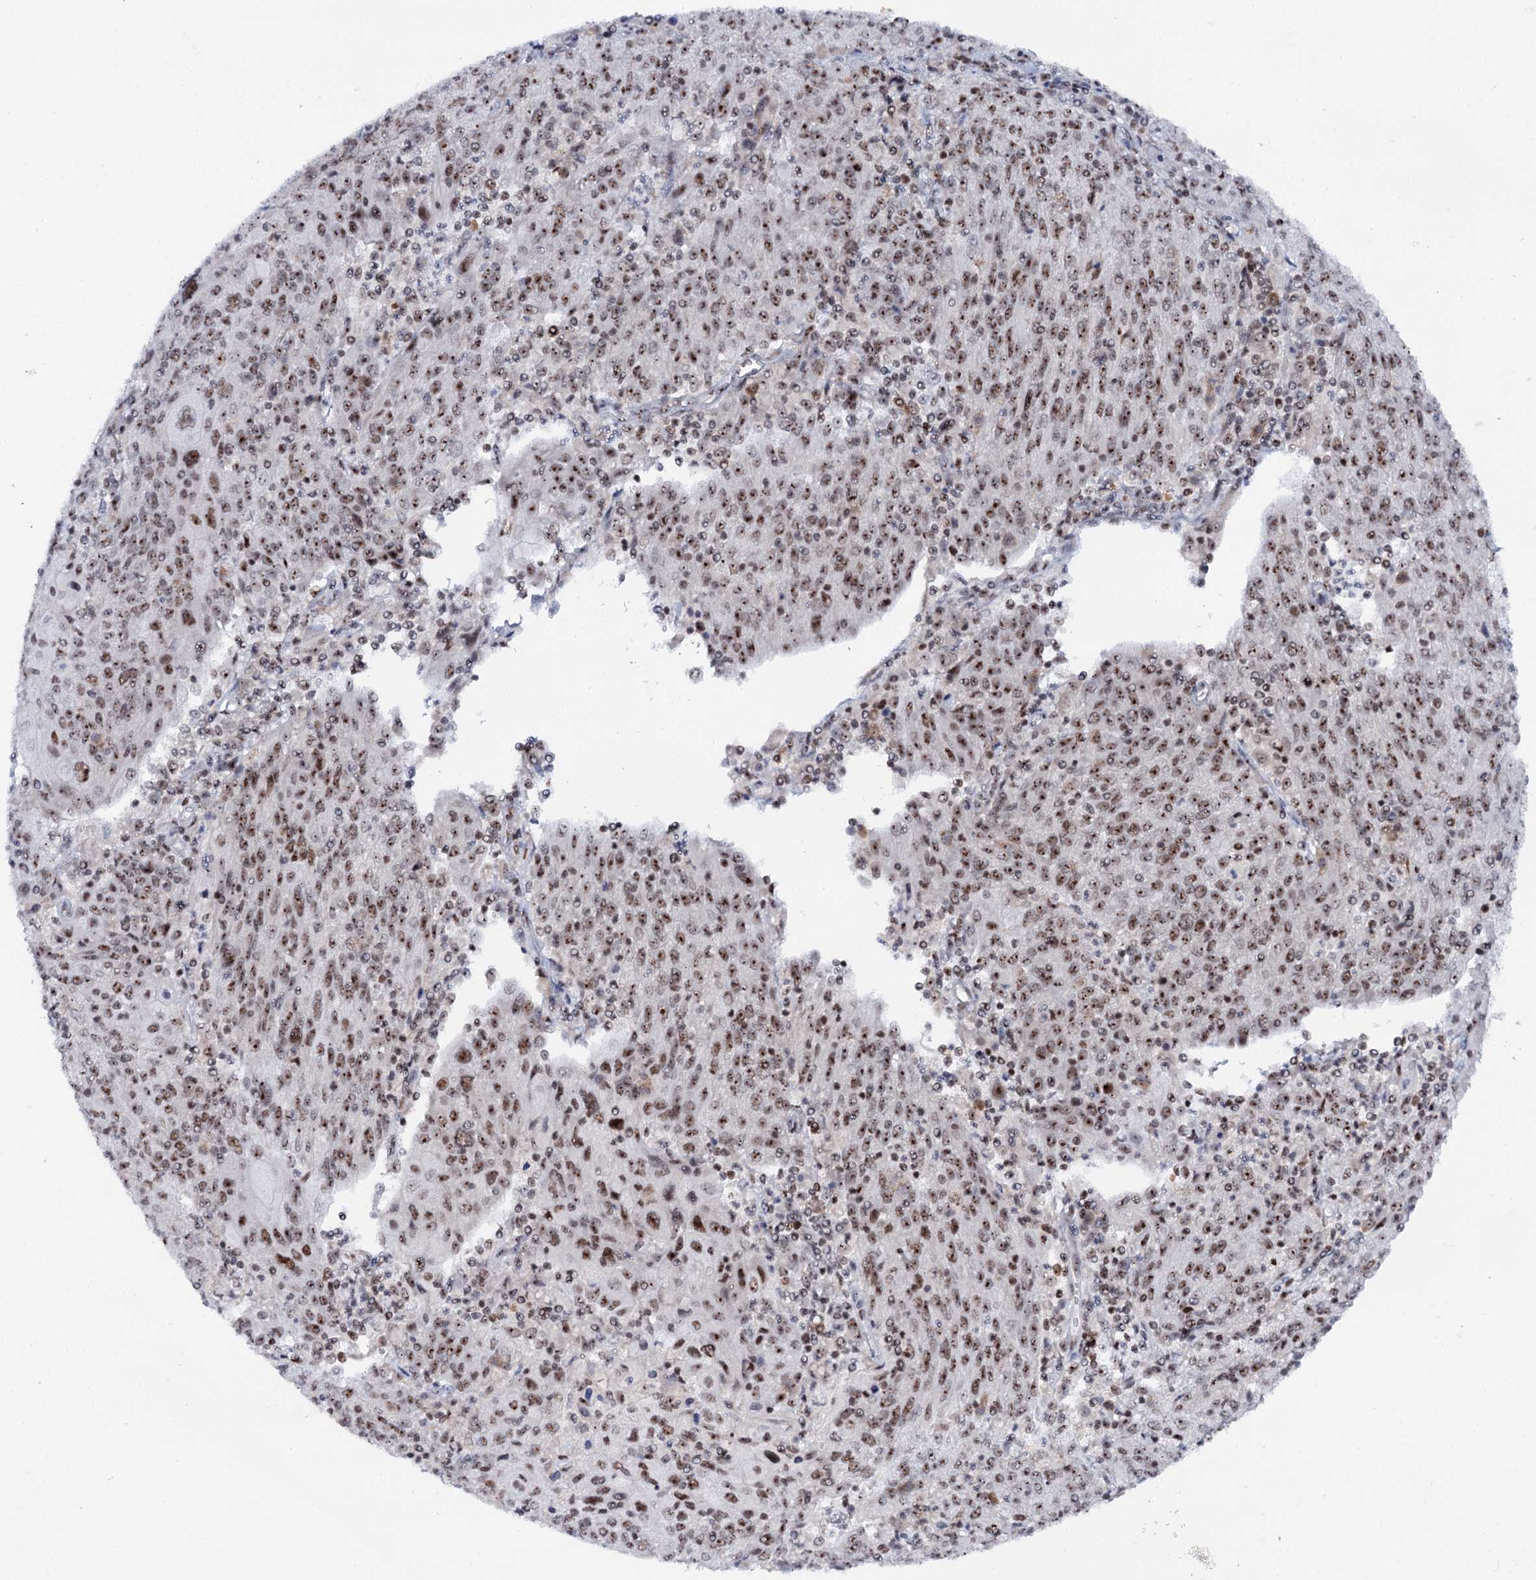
{"staining": {"intensity": "moderate", "quantity": "25%-75%", "location": "nuclear"}, "tissue": "cervical cancer", "cell_type": "Tumor cells", "image_type": "cancer", "snomed": [{"axis": "morphology", "description": "Squamous cell carcinoma, NOS"}, {"axis": "topography", "description": "Cervix"}], "caption": "Immunohistochemistry of squamous cell carcinoma (cervical) shows medium levels of moderate nuclear staining in about 25%-75% of tumor cells. (Brightfield microscopy of DAB IHC at high magnification).", "gene": "BUD13", "patient": {"sex": "female", "age": 67}}